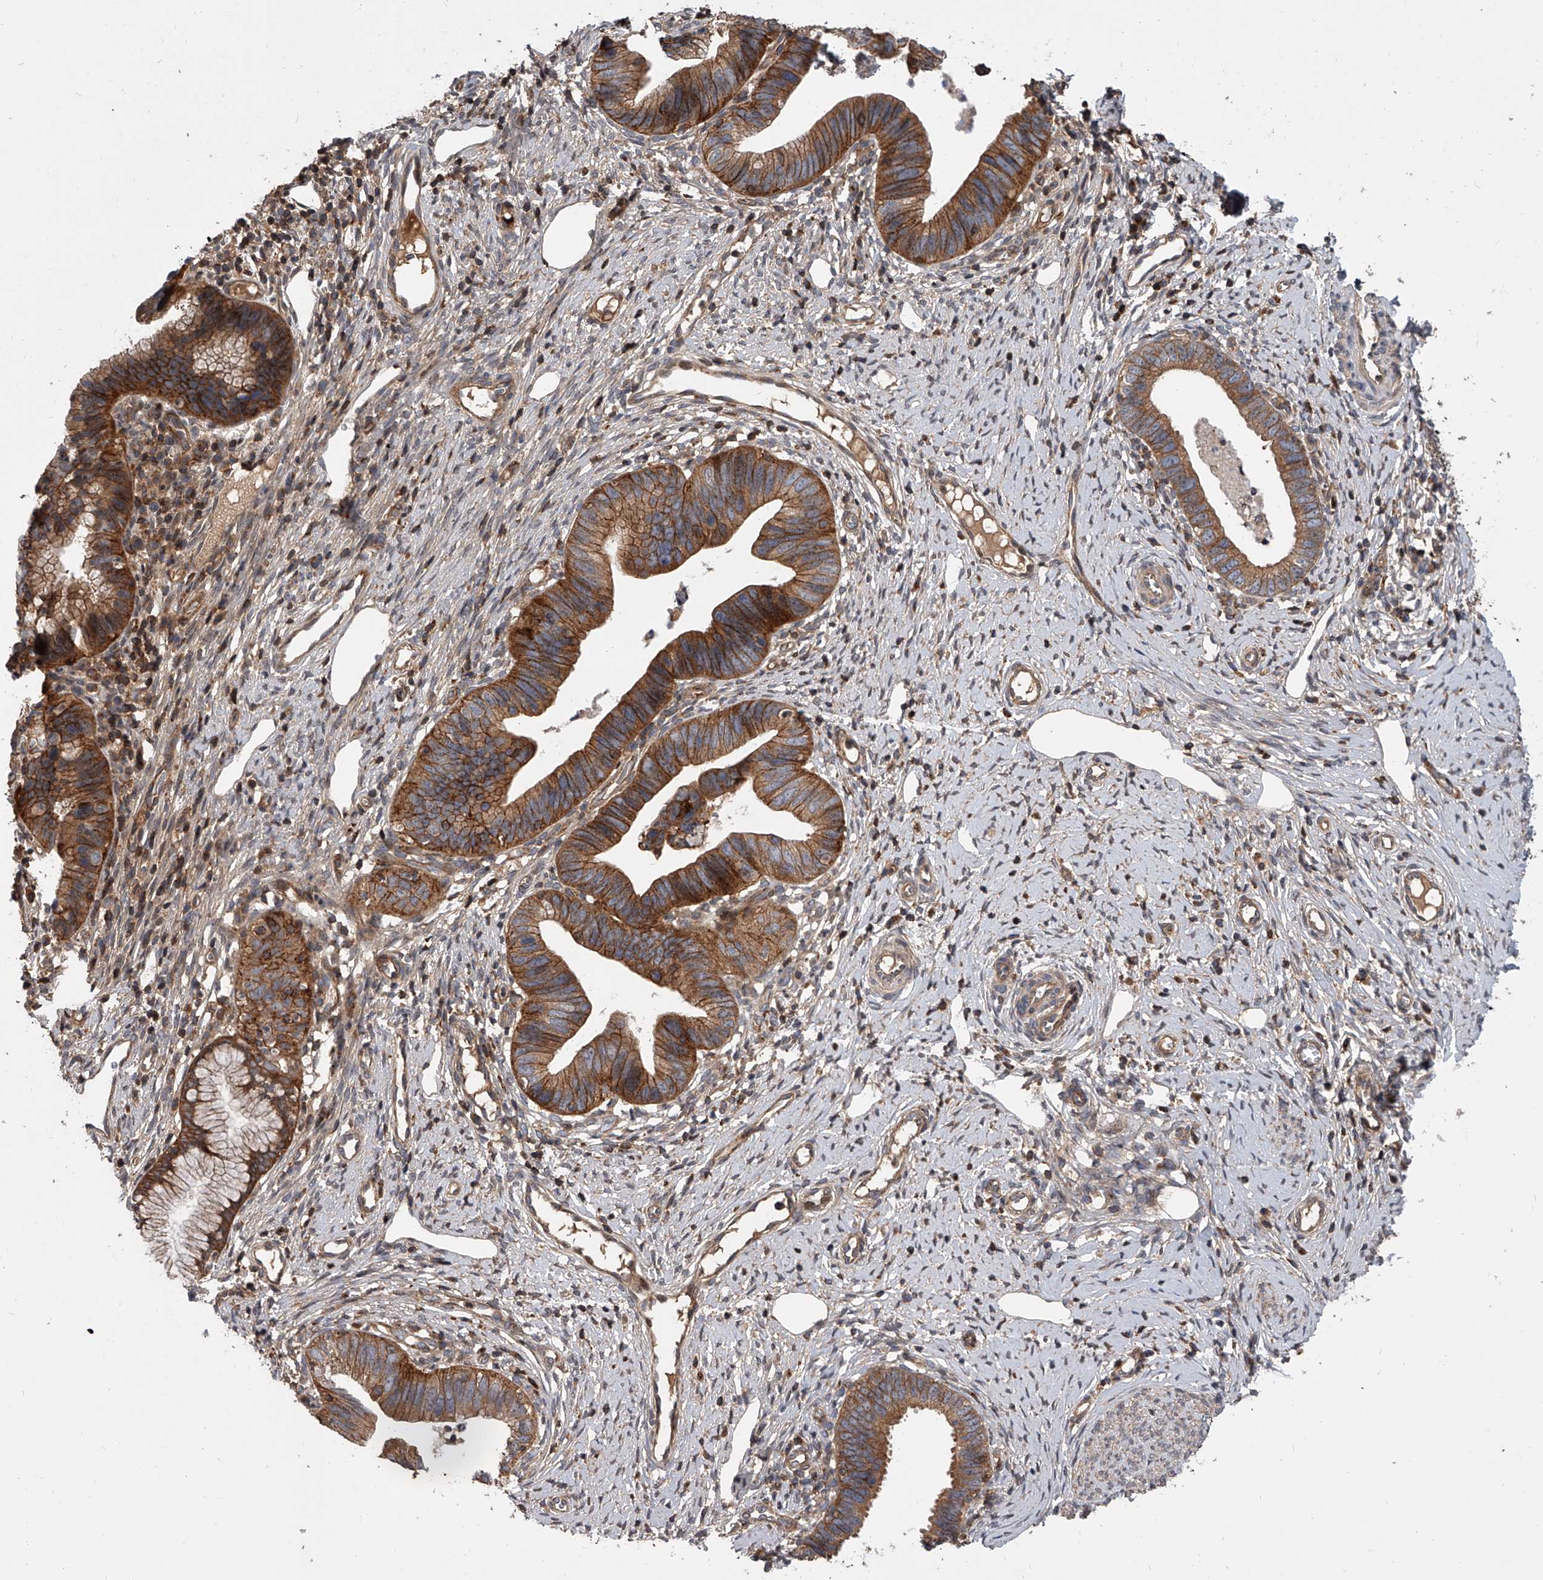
{"staining": {"intensity": "strong", "quantity": ">75%", "location": "cytoplasmic/membranous"}, "tissue": "cervical cancer", "cell_type": "Tumor cells", "image_type": "cancer", "snomed": [{"axis": "morphology", "description": "Adenocarcinoma, NOS"}, {"axis": "topography", "description": "Cervix"}], "caption": "The photomicrograph shows staining of adenocarcinoma (cervical), revealing strong cytoplasmic/membranous protein positivity (brown color) within tumor cells. (Brightfield microscopy of DAB IHC at high magnification).", "gene": "USP47", "patient": {"sex": "female", "age": 36}}